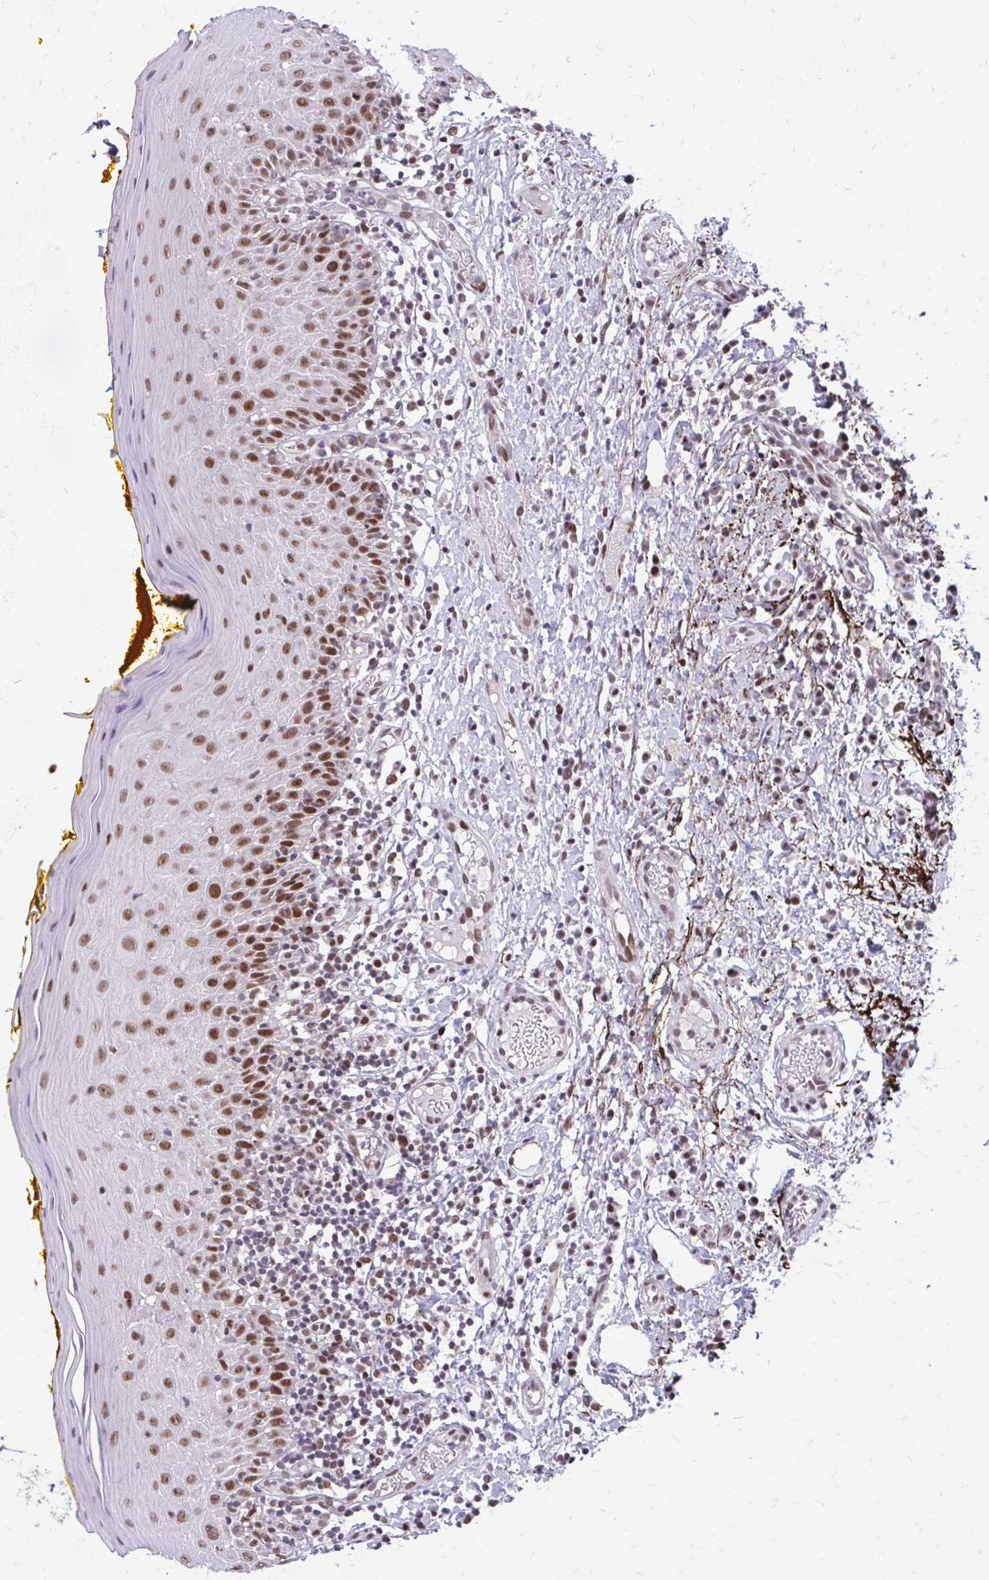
{"staining": {"intensity": "moderate", "quantity": ">75%", "location": "nuclear"}, "tissue": "oral mucosa", "cell_type": "Squamous epithelial cells", "image_type": "normal", "snomed": [{"axis": "morphology", "description": "Normal tissue, NOS"}, {"axis": "topography", "description": "Oral tissue"}, {"axis": "topography", "description": "Tounge, NOS"}], "caption": "Oral mucosa stained with a protein marker demonstrates moderate staining in squamous epithelial cells.", "gene": "PSME4", "patient": {"sex": "female", "age": 58}}